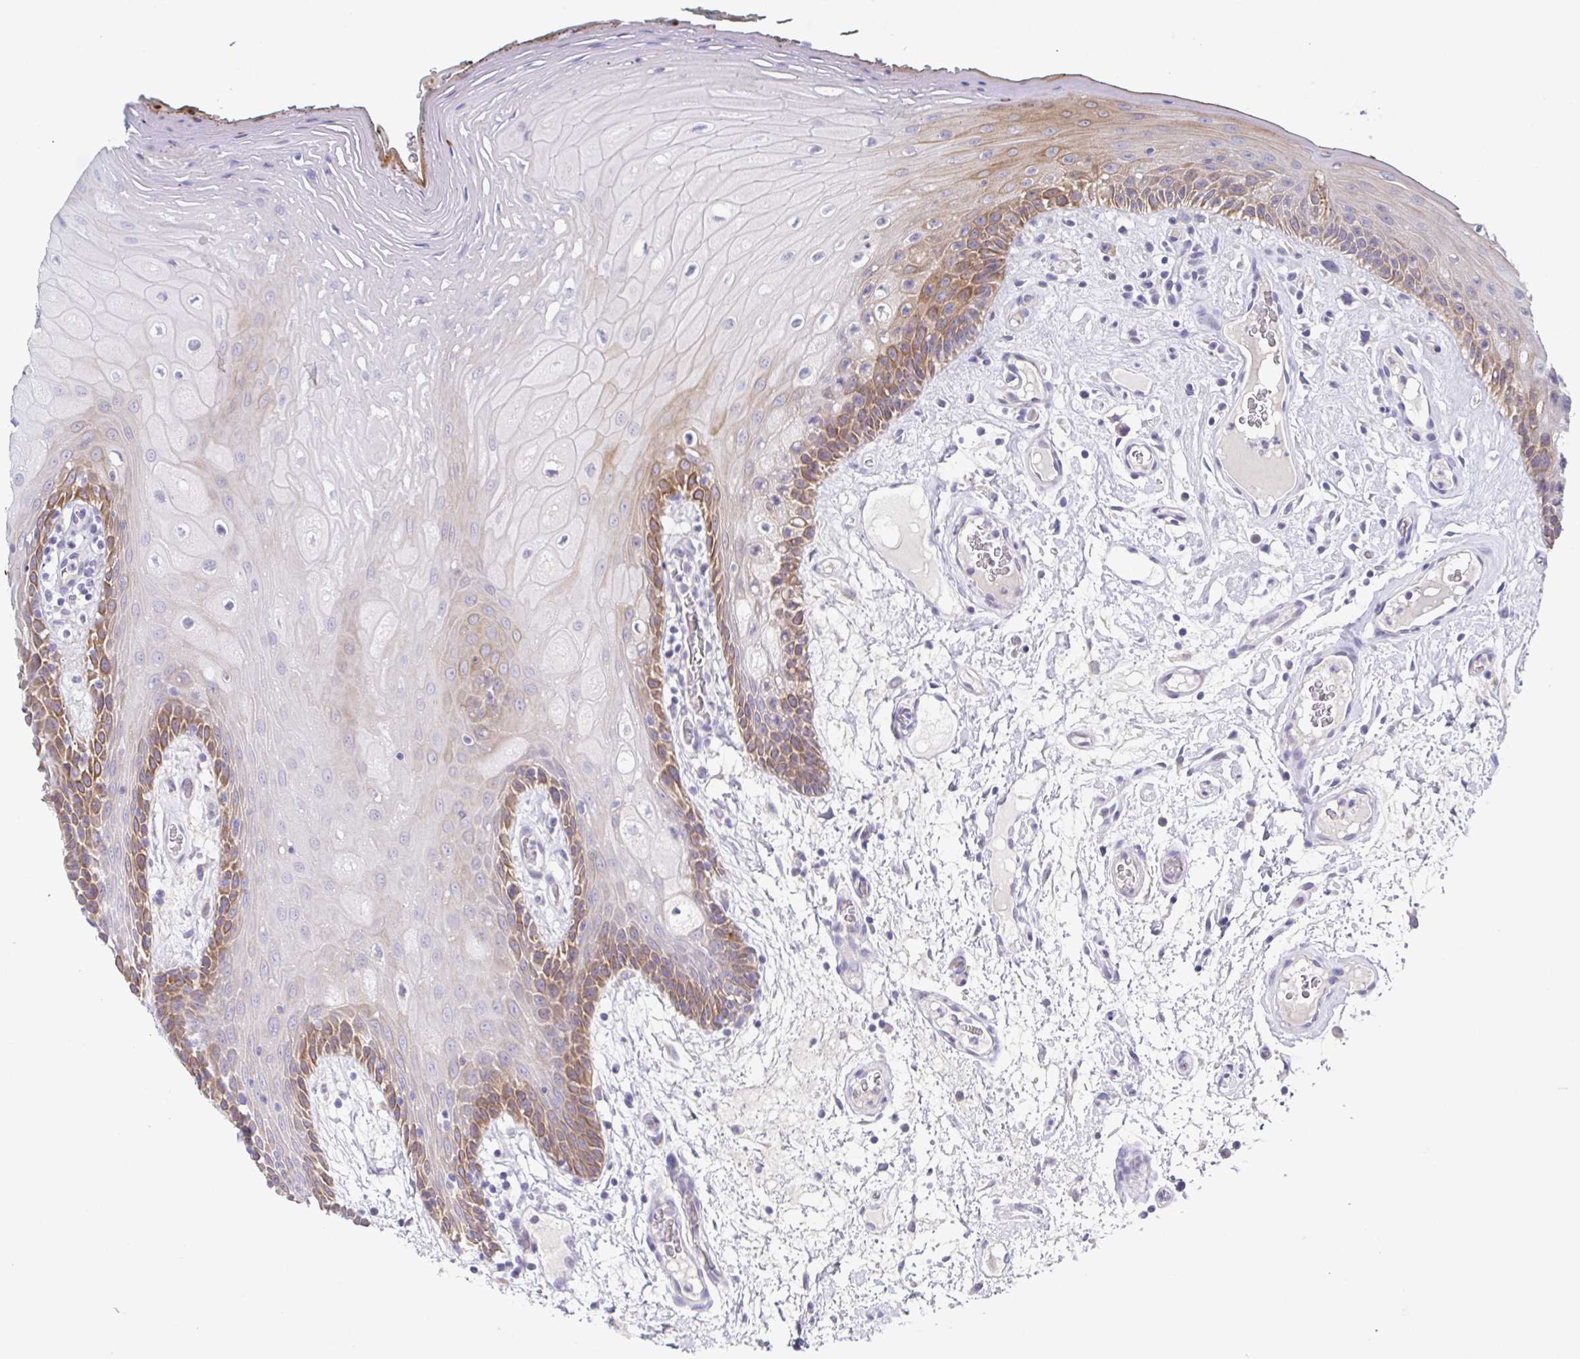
{"staining": {"intensity": "moderate", "quantity": "<25%", "location": "cytoplasmic/membranous"}, "tissue": "oral mucosa", "cell_type": "Squamous epithelial cells", "image_type": "normal", "snomed": [{"axis": "morphology", "description": "Normal tissue, NOS"}, {"axis": "morphology", "description": "Squamous cell carcinoma, NOS"}, {"axis": "topography", "description": "Oral tissue"}, {"axis": "topography", "description": "Head-Neck"}], "caption": "About <25% of squamous epithelial cells in unremarkable oral mucosa display moderate cytoplasmic/membranous protein expression as visualized by brown immunohistochemical staining.", "gene": "HTR2A", "patient": {"sex": "male", "age": 52}}